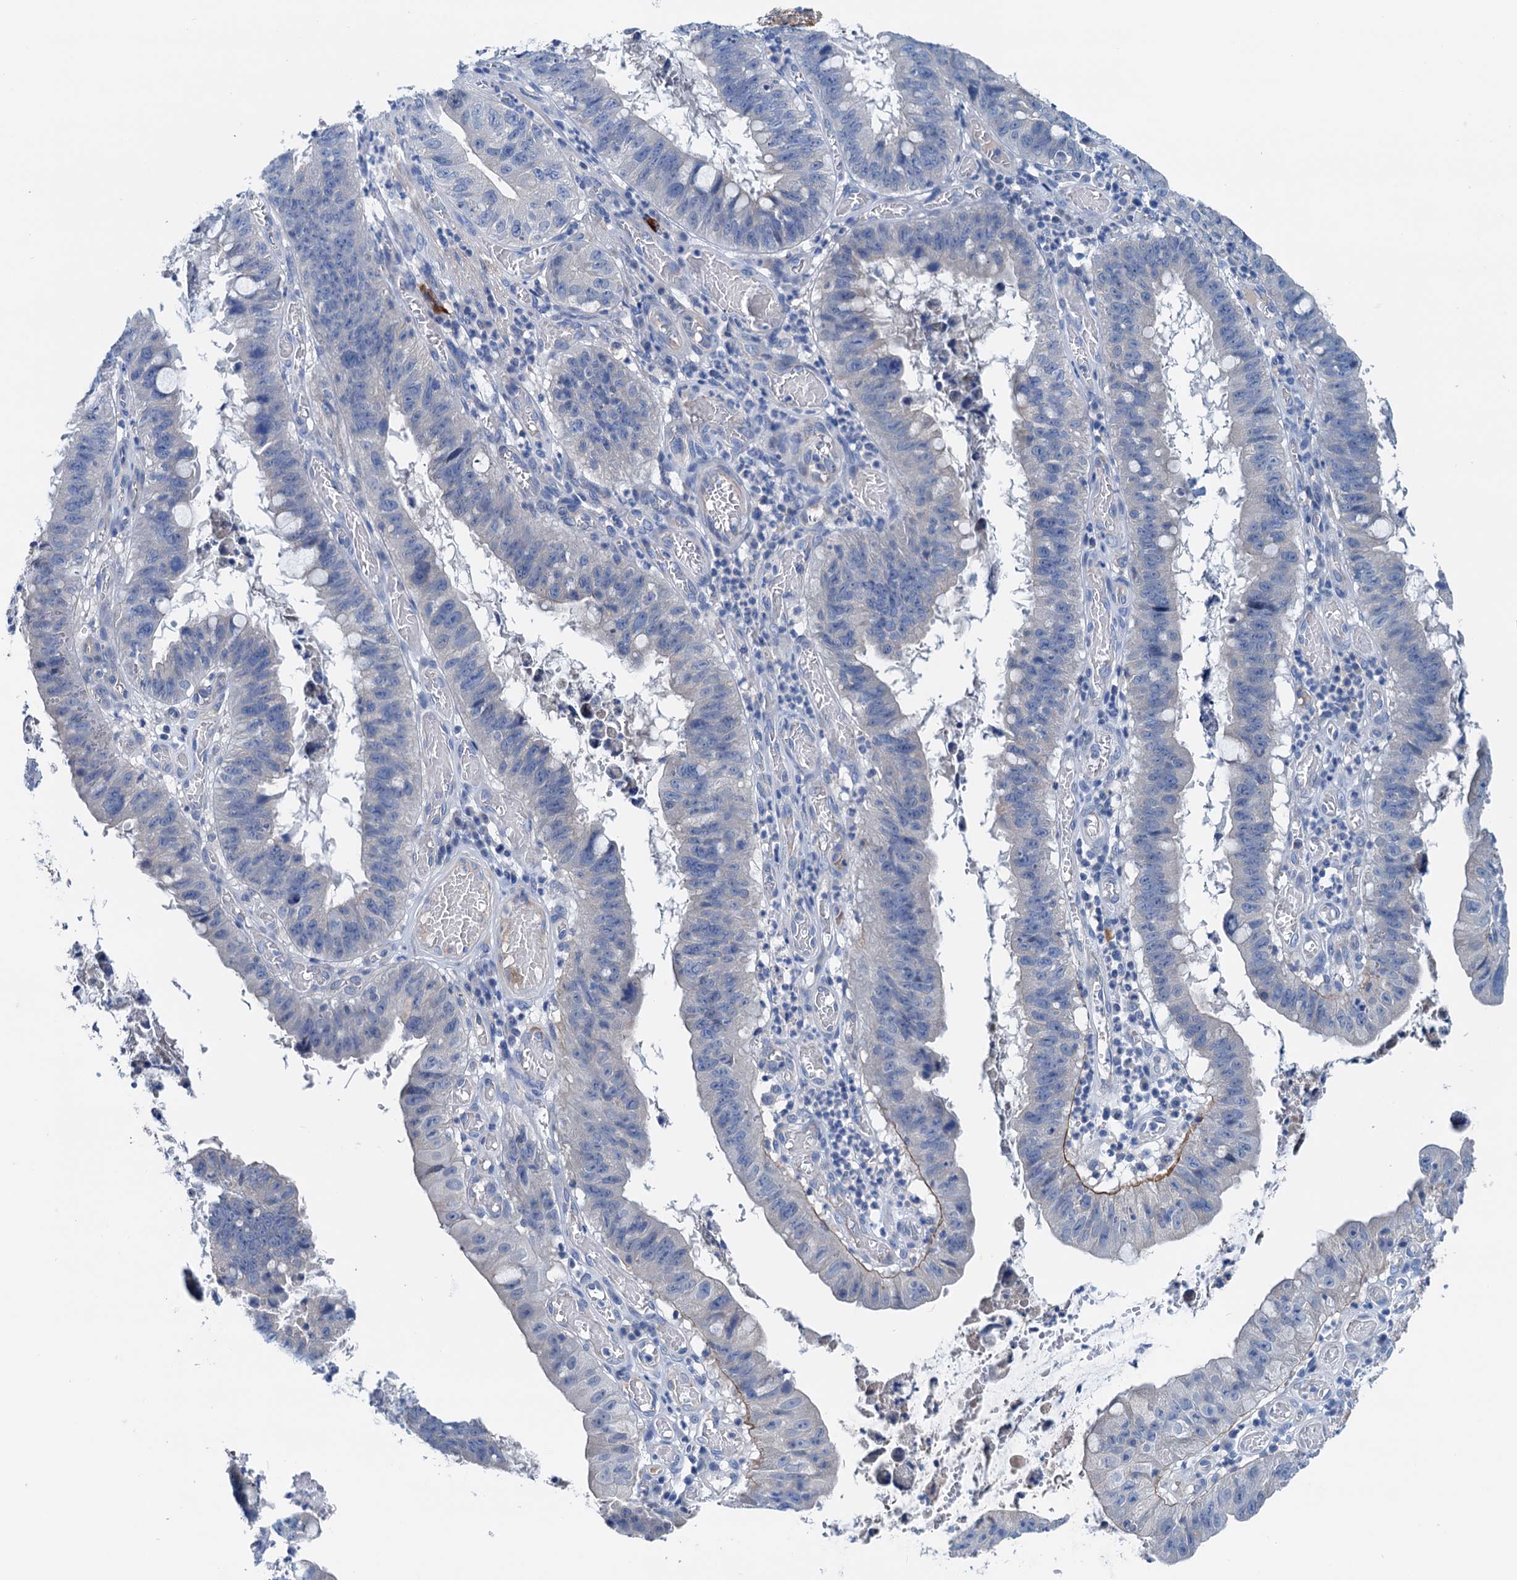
{"staining": {"intensity": "negative", "quantity": "none", "location": "none"}, "tissue": "stomach cancer", "cell_type": "Tumor cells", "image_type": "cancer", "snomed": [{"axis": "morphology", "description": "Adenocarcinoma, NOS"}, {"axis": "topography", "description": "Stomach"}], "caption": "Immunohistochemical staining of human stomach adenocarcinoma reveals no significant positivity in tumor cells. The staining is performed using DAB (3,3'-diaminobenzidine) brown chromogen with nuclei counter-stained in using hematoxylin.", "gene": "KNDC1", "patient": {"sex": "male", "age": 59}}